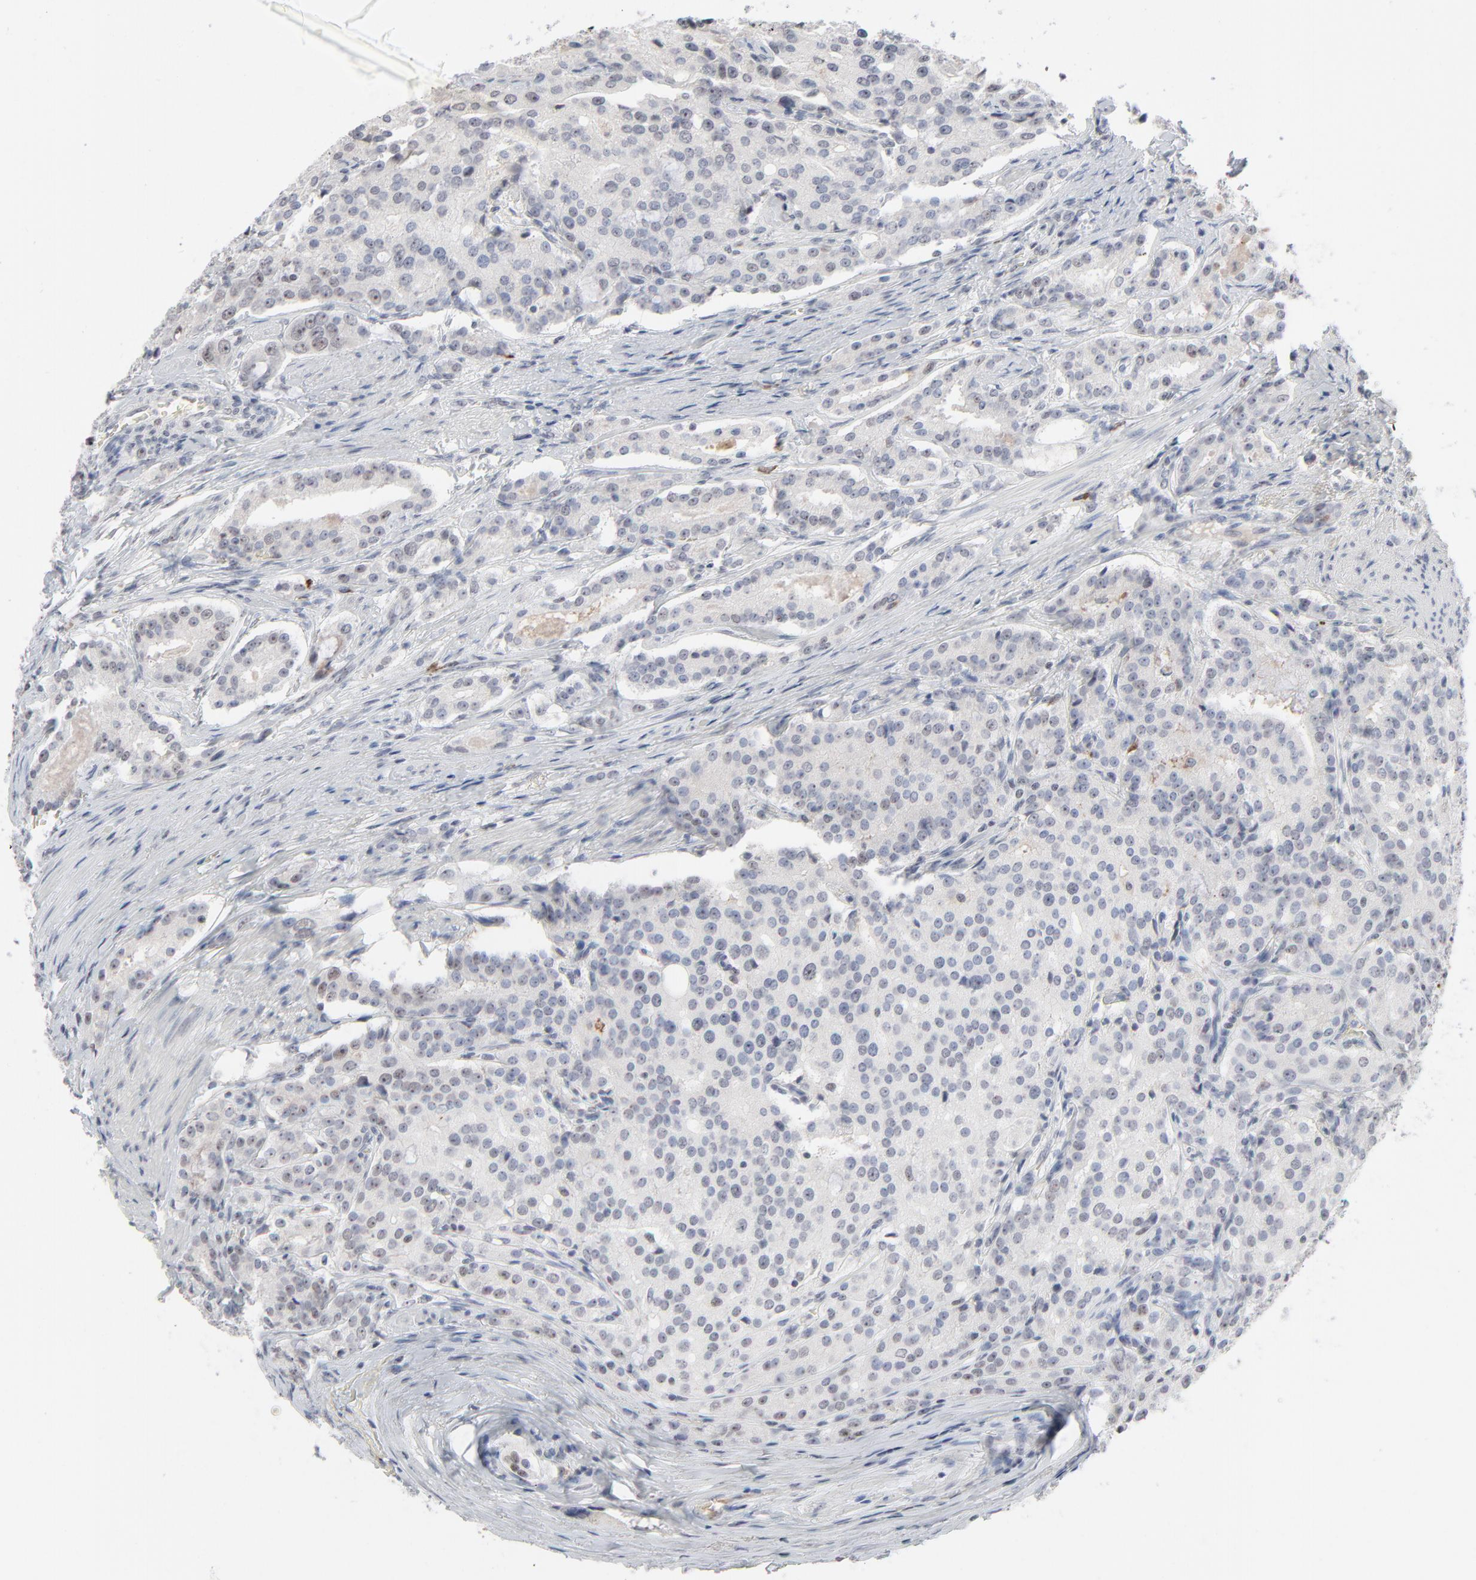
{"staining": {"intensity": "negative", "quantity": "none", "location": "none"}, "tissue": "prostate cancer", "cell_type": "Tumor cells", "image_type": "cancer", "snomed": [{"axis": "morphology", "description": "Adenocarcinoma, Medium grade"}, {"axis": "topography", "description": "Prostate"}], "caption": "Prostate cancer was stained to show a protein in brown. There is no significant positivity in tumor cells. The staining was performed using DAB (3,3'-diaminobenzidine) to visualize the protein expression in brown, while the nuclei were stained in blue with hematoxylin (Magnification: 20x).", "gene": "MPHOSPH6", "patient": {"sex": "male", "age": 72}}